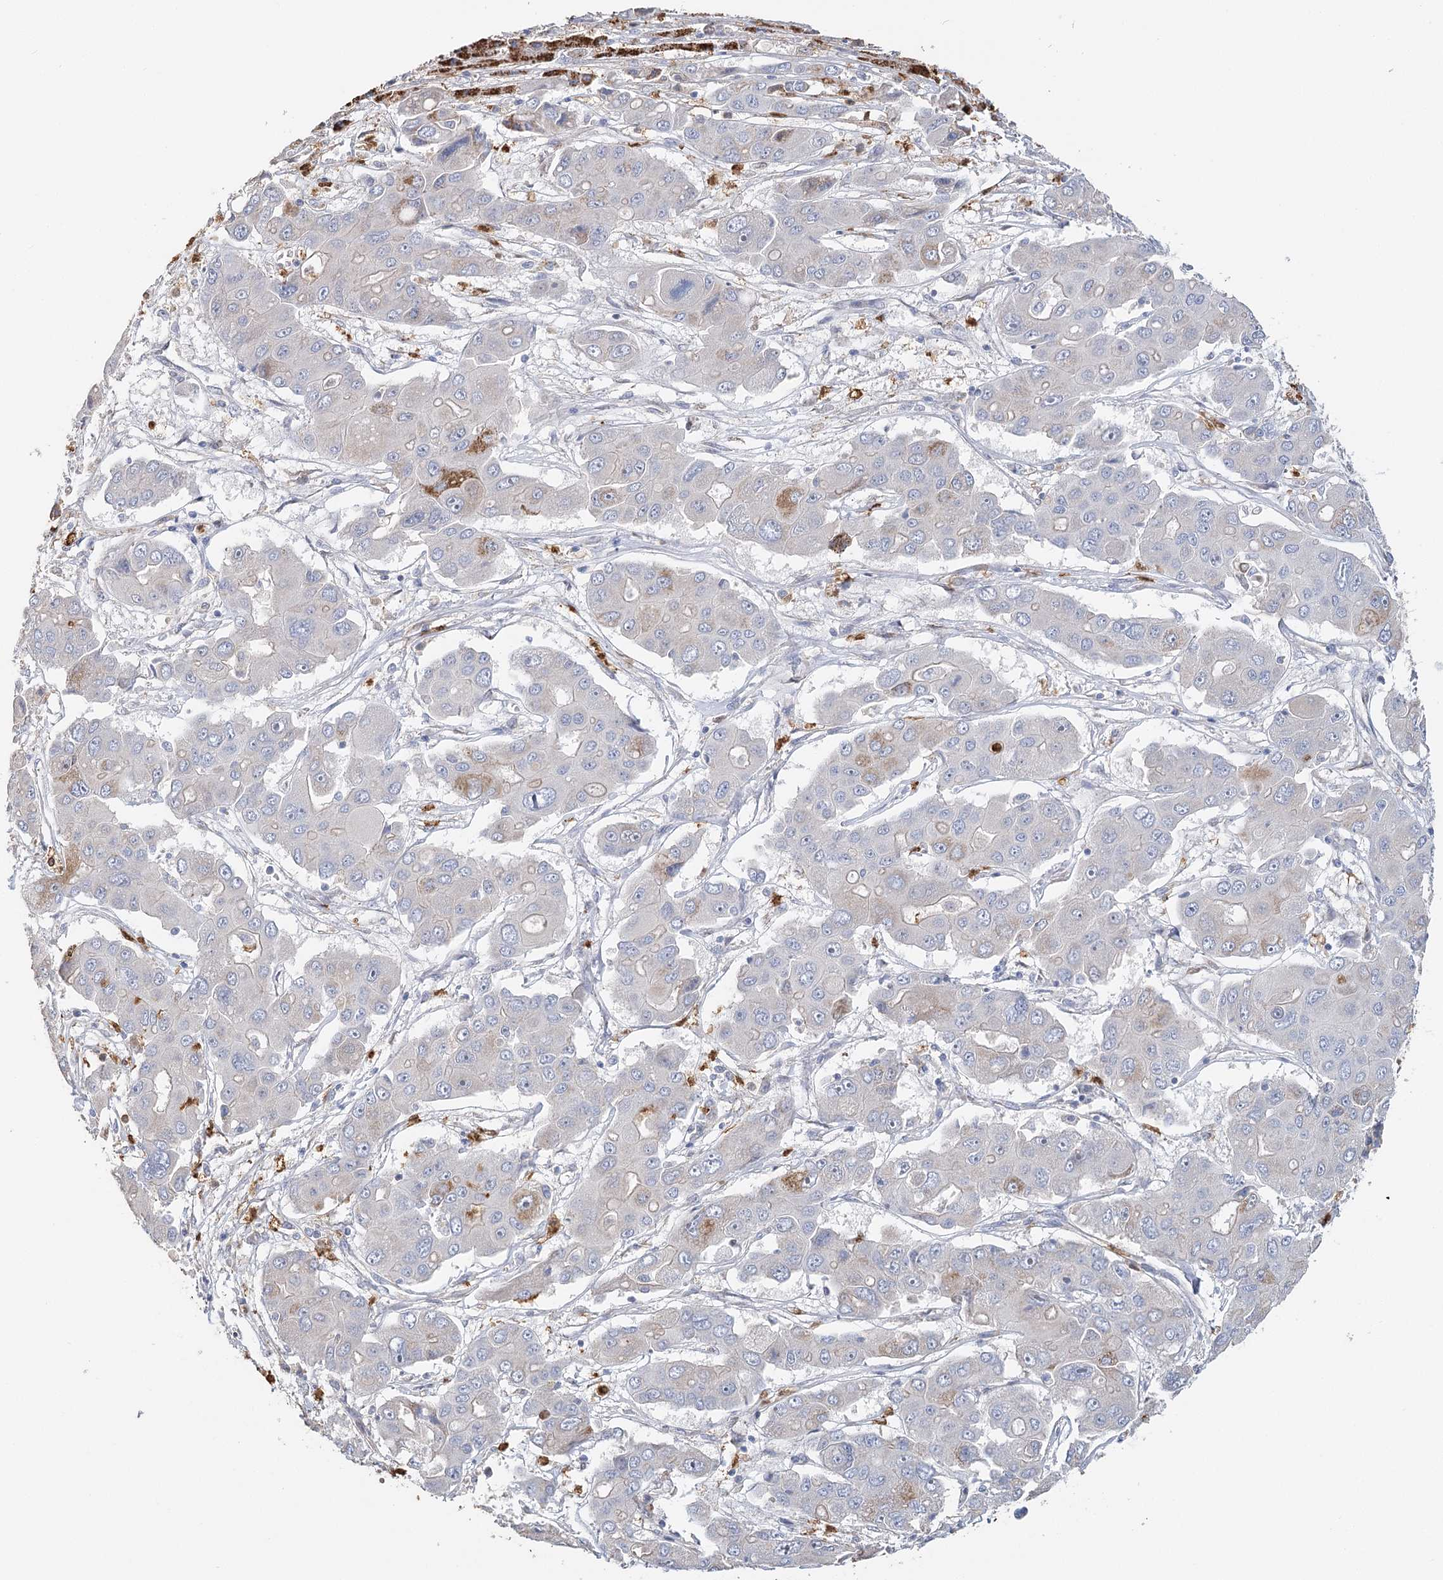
{"staining": {"intensity": "negative", "quantity": "none", "location": "none"}, "tissue": "liver cancer", "cell_type": "Tumor cells", "image_type": "cancer", "snomed": [{"axis": "morphology", "description": "Cholangiocarcinoma"}, {"axis": "topography", "description": "Liver"}], "caption": "The image demonstrates no significant positivity in tumor cells of liver cancer (cholangiocarcinoma).", "gene": "EPB41L5", "patient": {"sex": "male", "age": 67}}